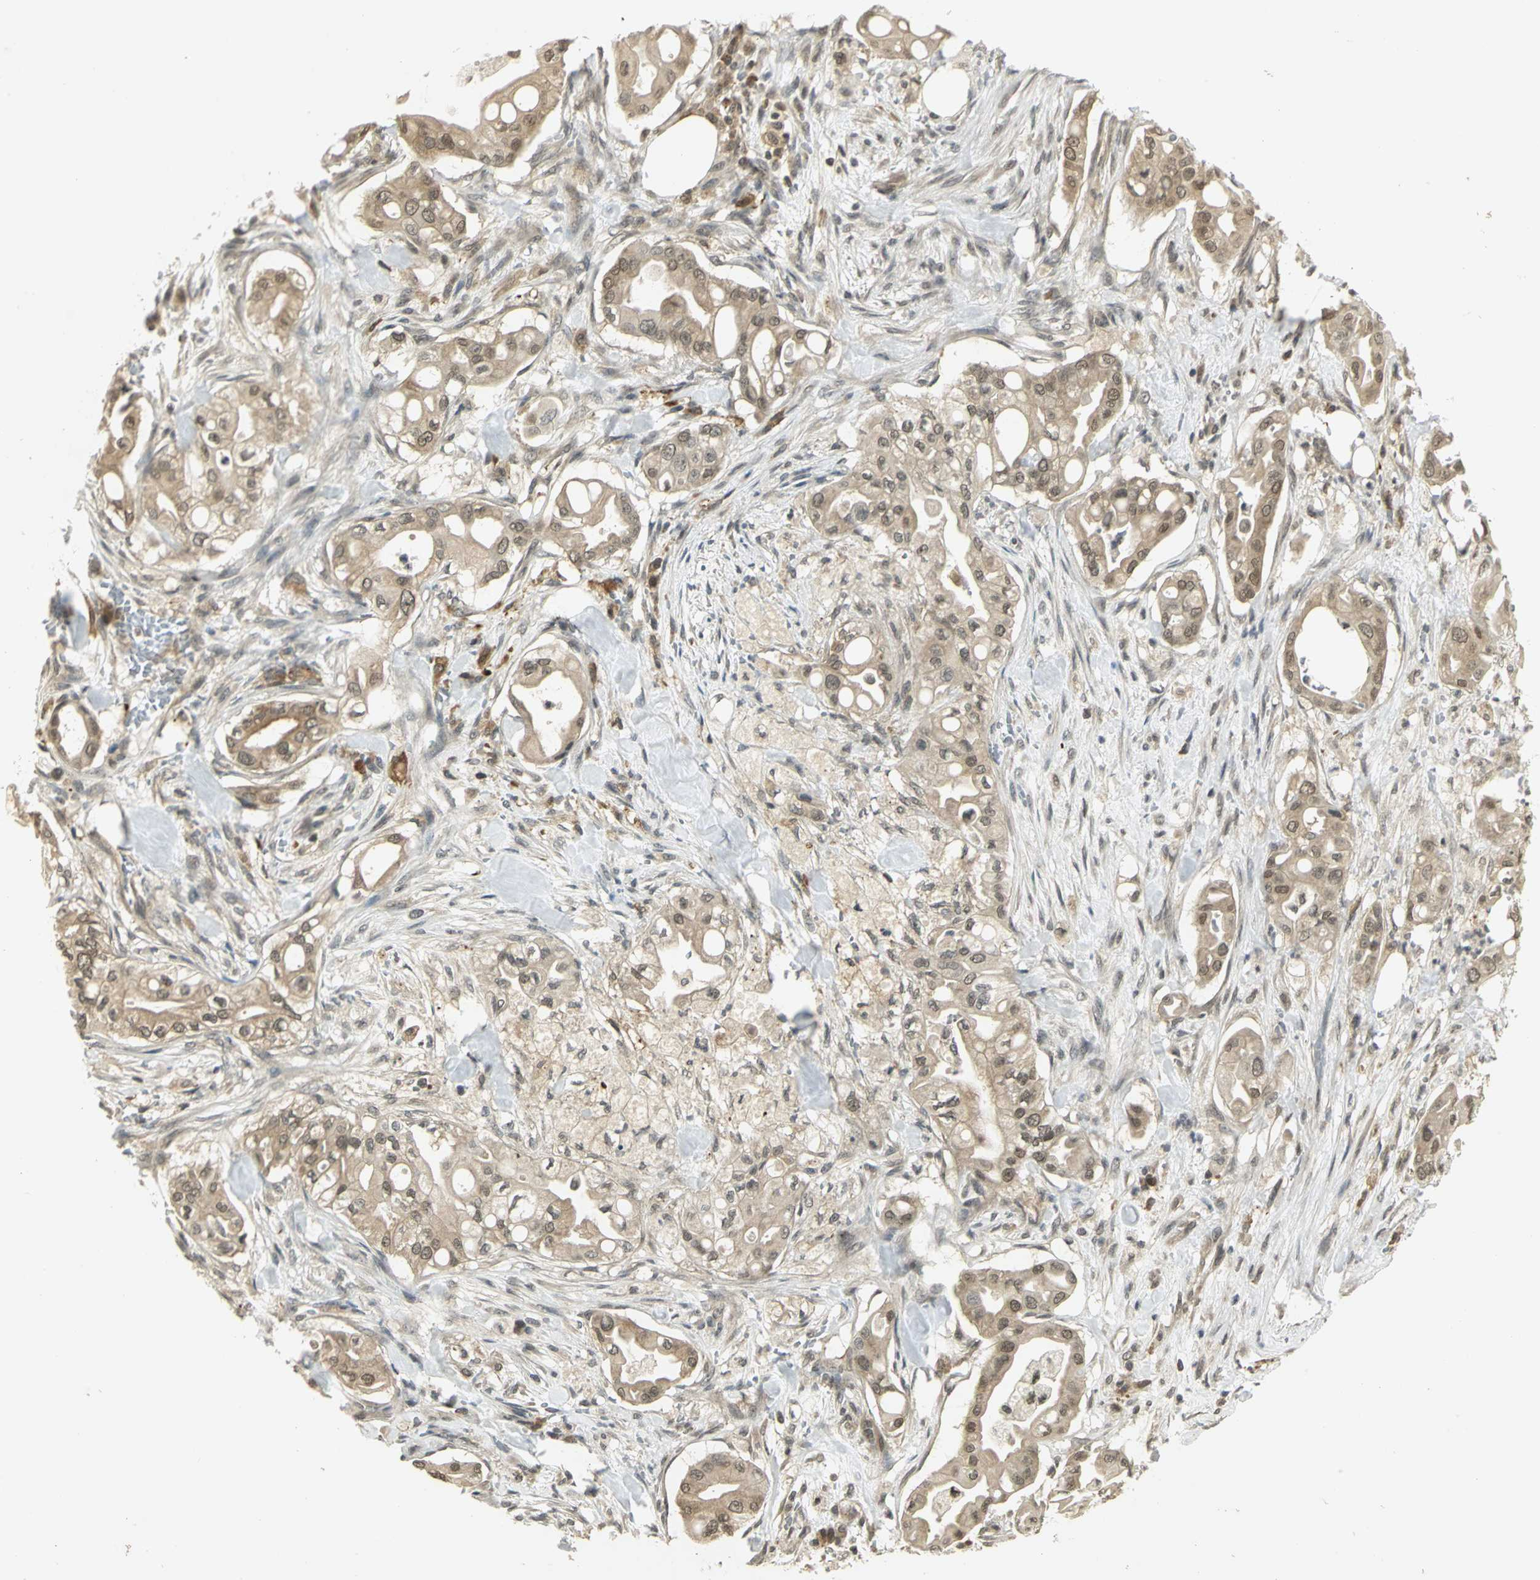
{"staining": {"intensity": "weak", "quantity": ">75%", "location": "cytoplasmic/membranous"}, "tissue": "liver cancer", "cell_type": "Tumor cells", "image_type": "cancer", "snomed": [{"axis": "morphology", "description": "Cholangiocarcinoma"}, {"axis": "topography", "description": "Liver"}], "caption": "Immunohistochemical staining of liver cancer (cholangiocarcinoma) reveals low levels of weak cytoplasmic/membranous positivity in approximately >75% of tumor cells.", "gene": "CDC34", "patient": {"sex": "female", "age": 68}}